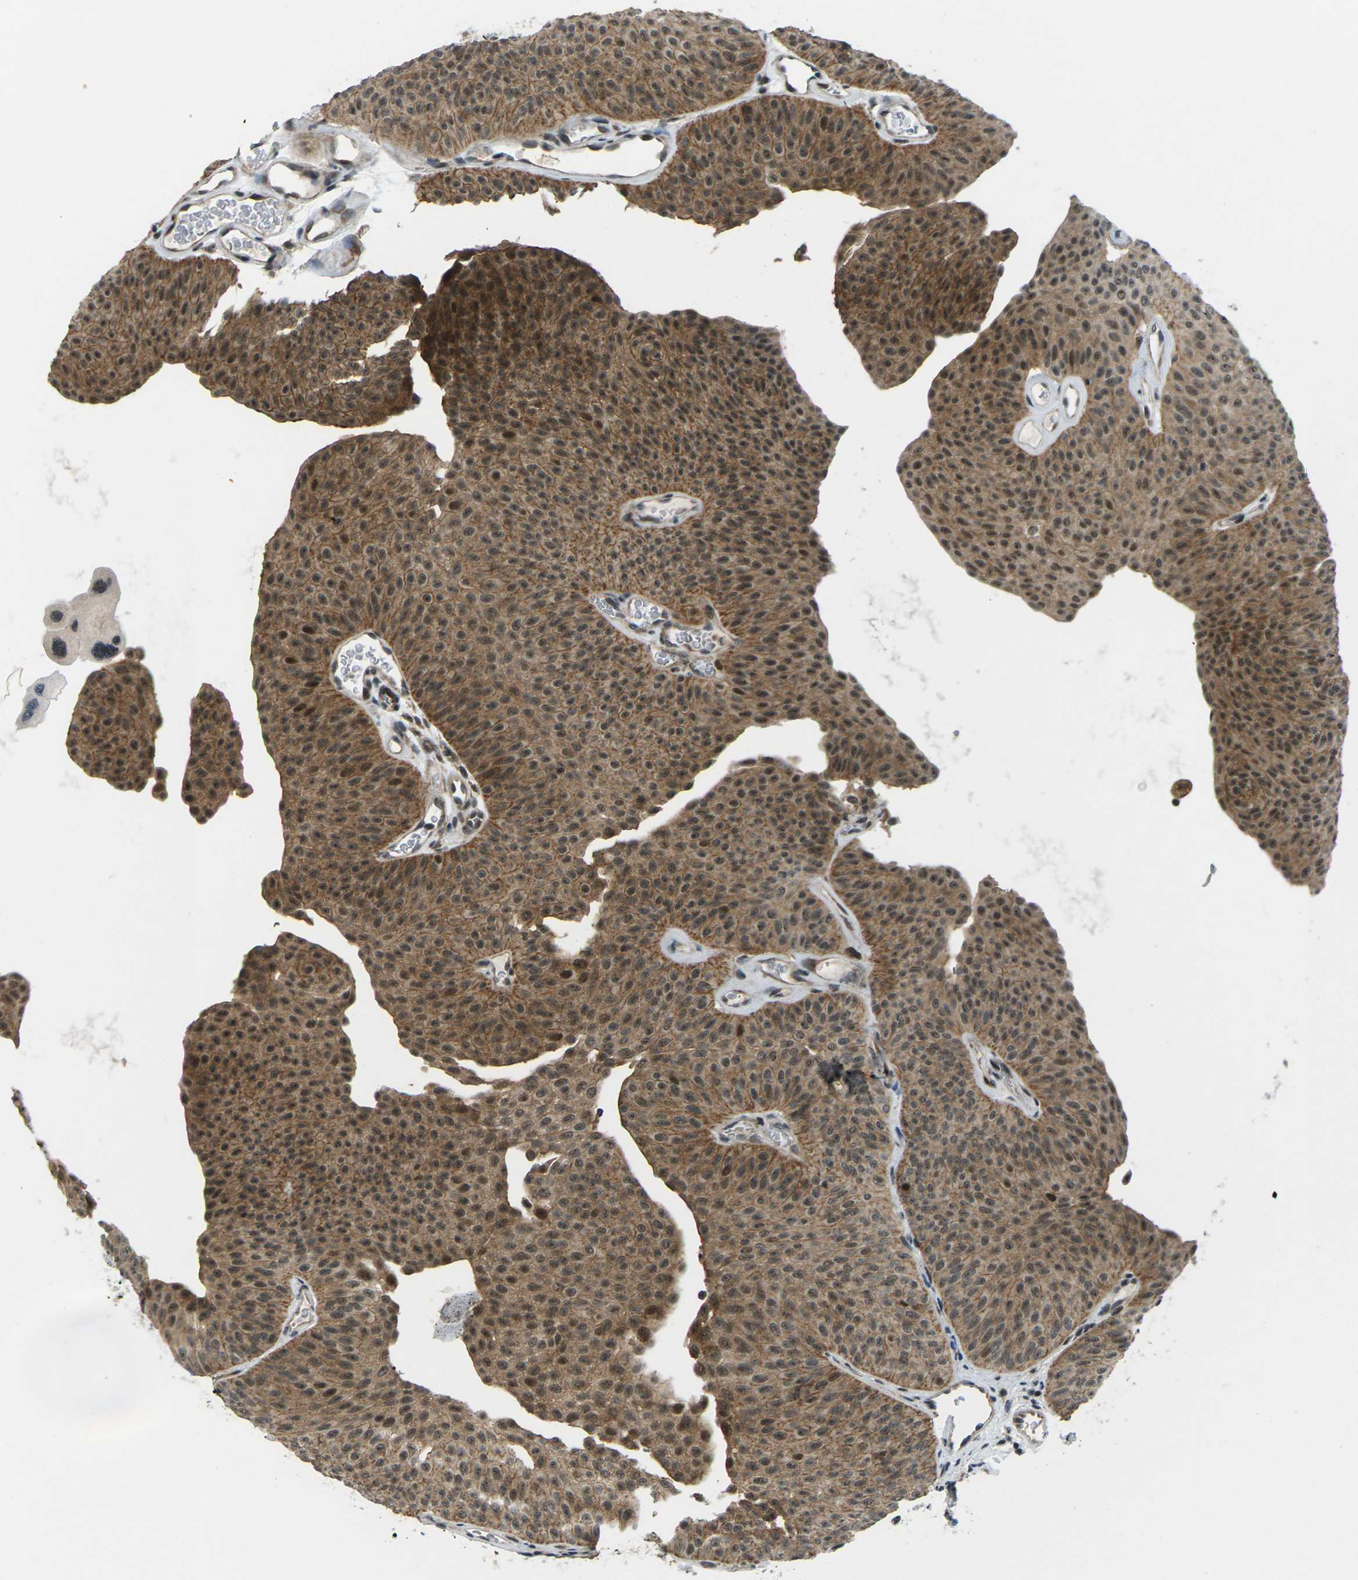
{"staining": {"intensity": "moderate", "quantity": ">75%", "location": "cytoplasmic/membranous,nuclear"}, "tissue": "urothelial cancer", "cell_type": "Tumor cells", "image_type": "cancer", "snomed": [{"axis": "morphology", "description": "Urothelial carcinoma, Low grade"}, {"axis": "topography", "description": "Urinary bladder"}], "caption": "Human urothelial cancer stained with a brown dye shows moderate cytoplasmic/membranous and nuclear positive expression in approximately >75% of tumor cells.", "gene": "UBE2S", "patient": {"sex": "female", "age": 60}}